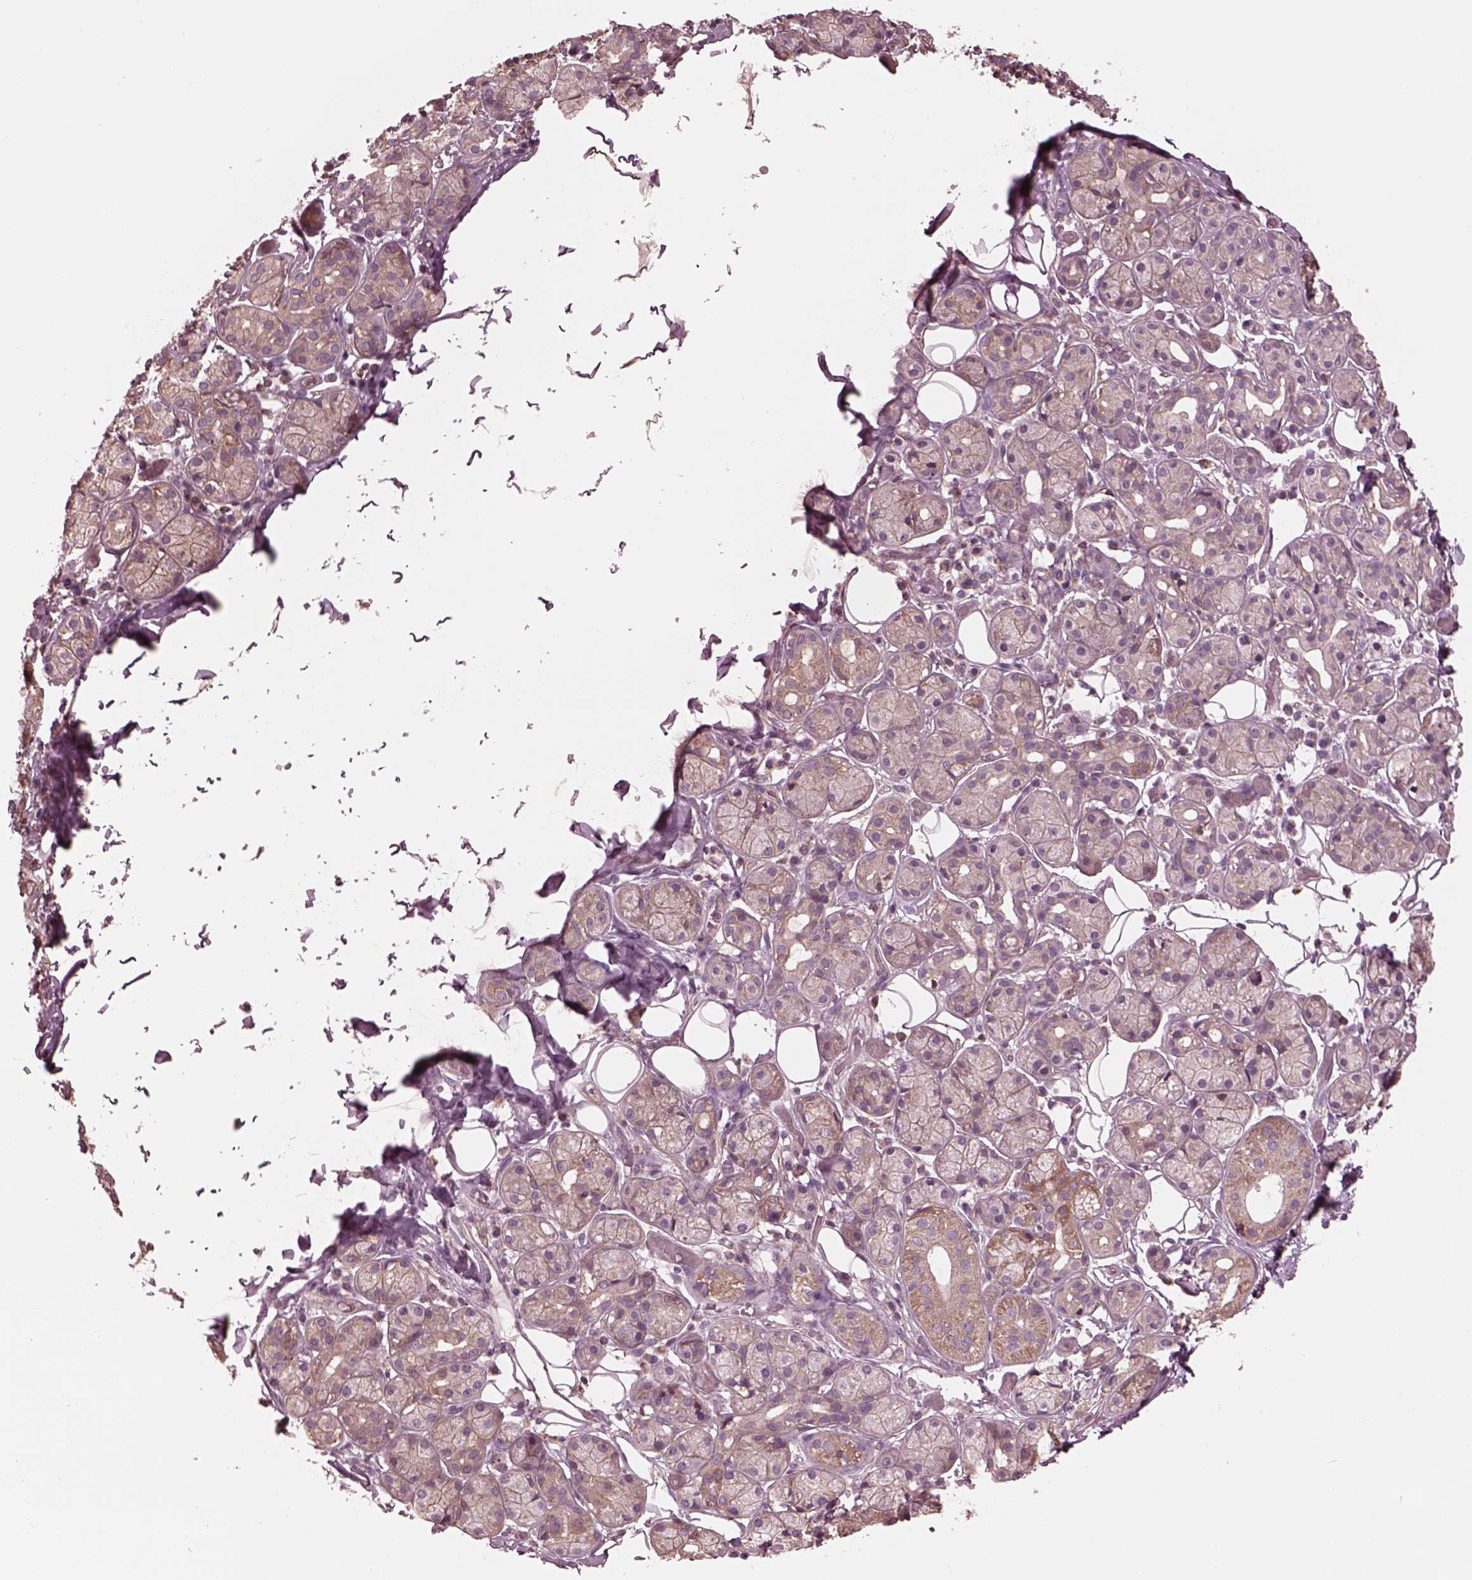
{"staining": {"intensity": "weak", "quantity": "25%-75%", "location": "cytoplasmic/membranous"}, "tissue": "salivary gland", "cell_type": "Glandular cells", "image_type": "normal", "snomed": [{"axis": "morphology", "description": "Normal tissue, NOS"}, {"axis": "topography", "description": "Salivary gland"}, {"axis": "topography", "description": "Peripheral nerve tissue"}], "caption": "An image of human salivary gland stained for a protein reveals weak cytoplasmic/membranous brown staining in glandular cells. (brown staining indicates protein expression, while blue staining denotes nuclei).", "gene": "STK33", "patient": {"sex": "male", "age": 71}}